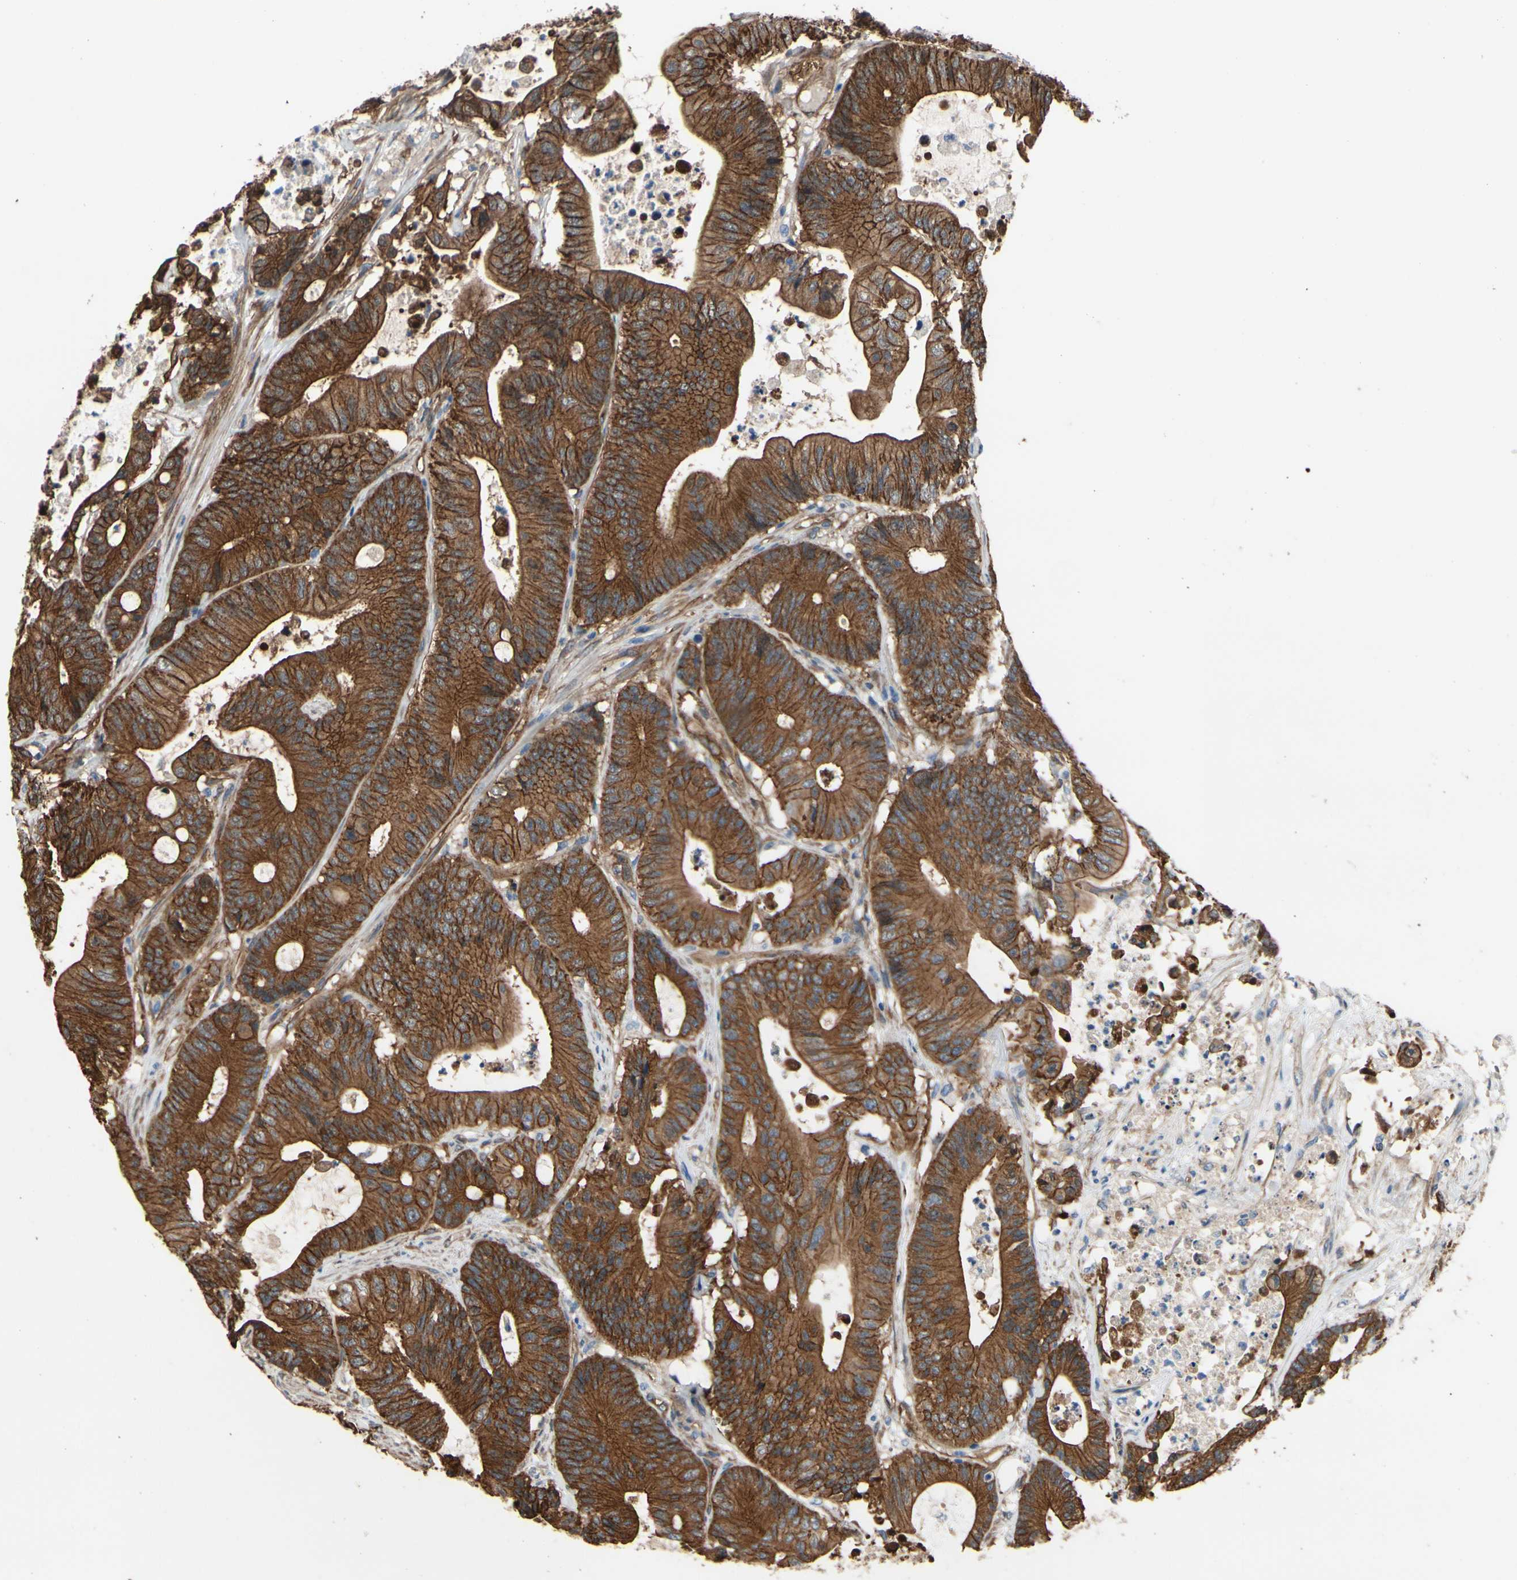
{"staining": {"intensity": "strong", "quantity": ">75%", "location": "cytoplasmic/membranous"}, "tissue": "colorectal cancer", "cell_type": "Tumor cells", "image_type": "cancer", "snomed": [{"axis": "morphology", "description": "Adenocarcinoma, NOS"}, {"axis": "topography", "description": "Colon"}], "caption": "The photomicrograph demonstrates immunohistochemical staining of adenocarcinoma (colorectal). There is strong cytoplasmic/membranous expression is present in approximately >75% of tumor cells.", "gene": "CTTNBP2", "patient": {"sex": "female", "age": 84}}